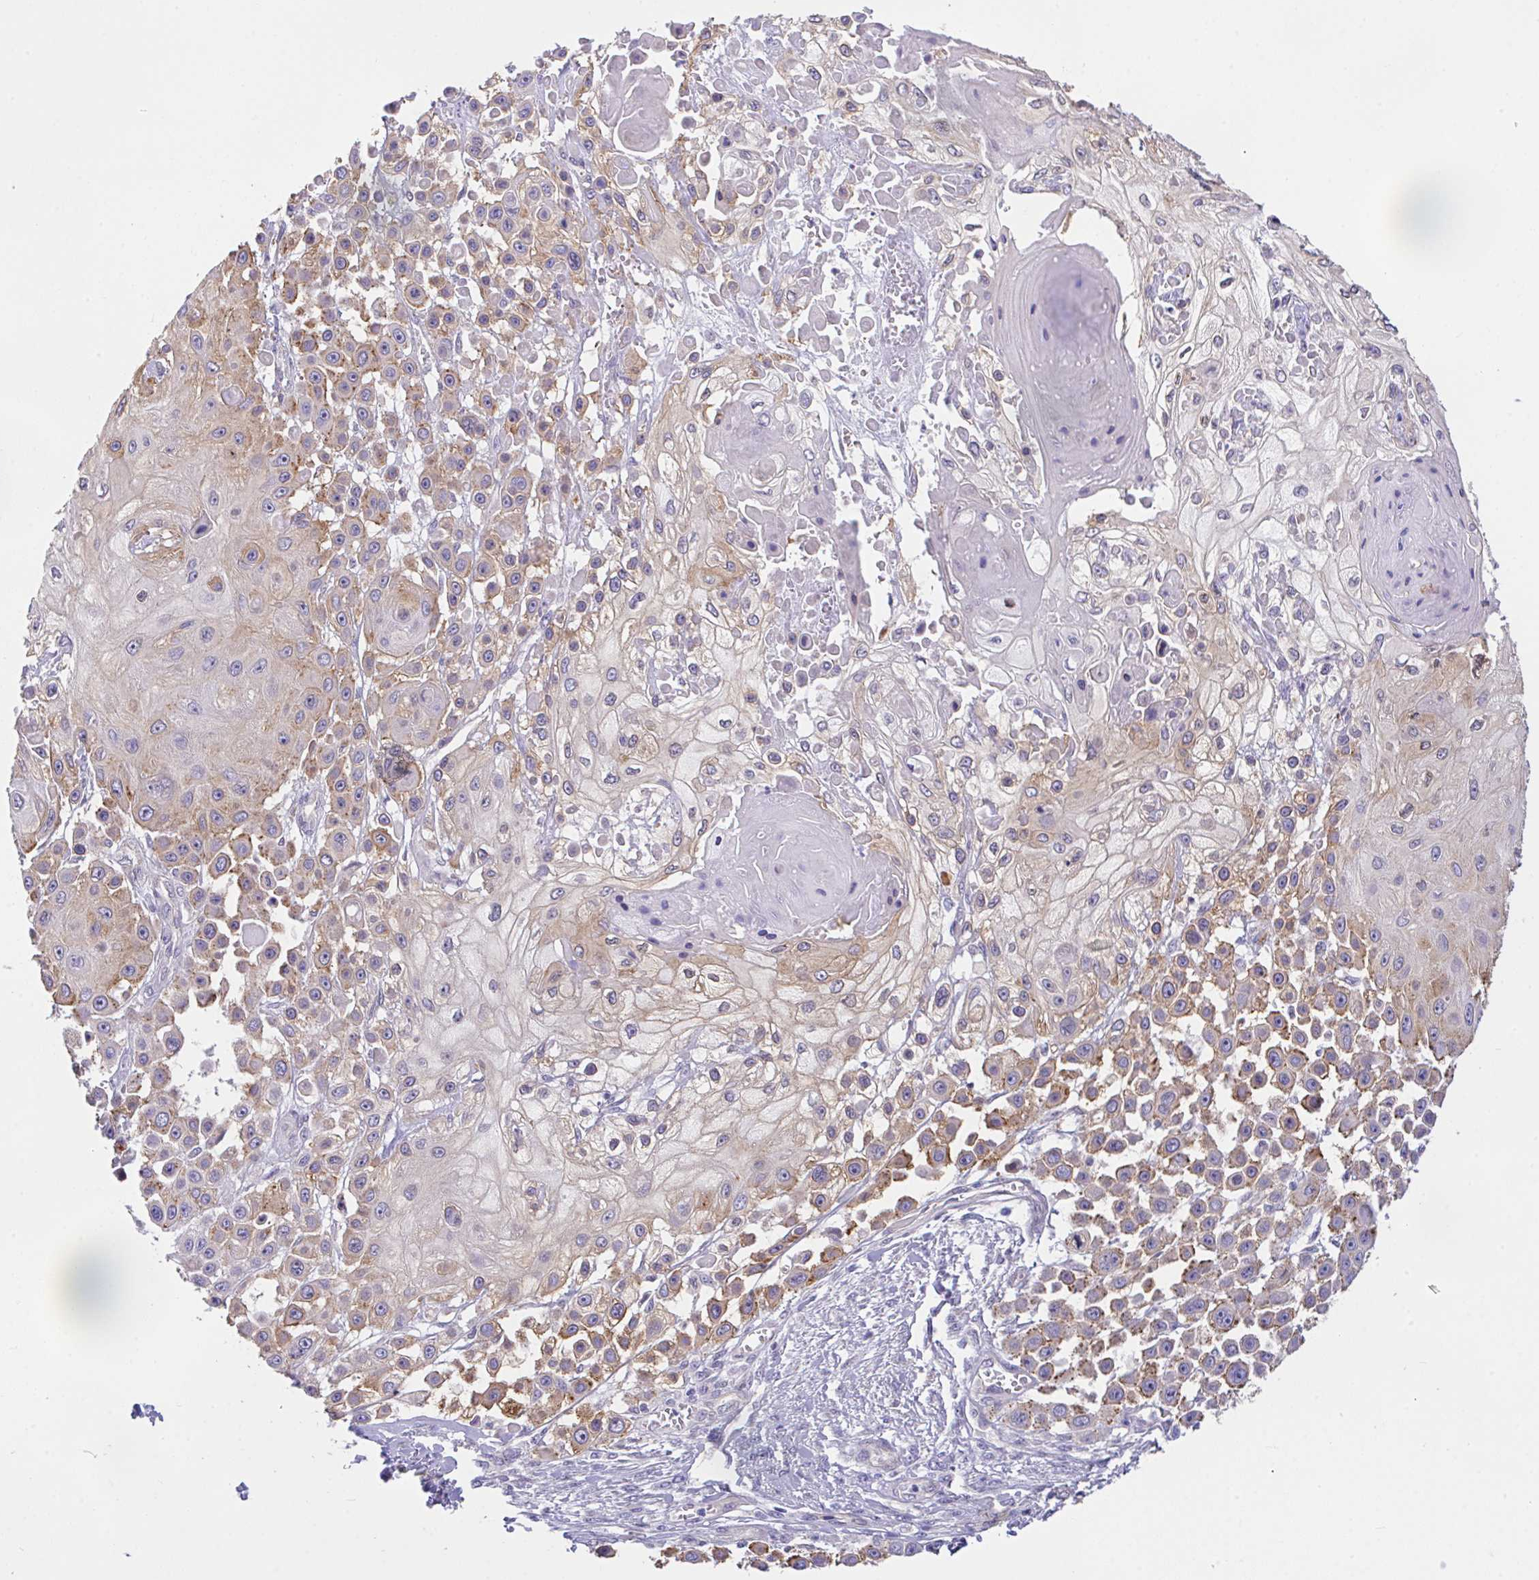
{"staining": {"intensity": "moderate", "quantity": "<25%", "location": "cytoplasmic/membranous"}, "tissue": "skin cancer", "cell_type": "Tumor cells", "image_type": "cancer", "snomed": [{"axis": "morphology", "description": "Squamous cell carcinoma, NOS"}, {"axis": "topography", "description": "Skin"}], "caption": "This micrograph demonstrates IHC staining of skin squamous cell carcinoma, with low moderate cytoplasmic/membranous expression in about <25% of tumor cells.", "gene": "ZBED3", "patient": {"sex": "male", "age": 67}}